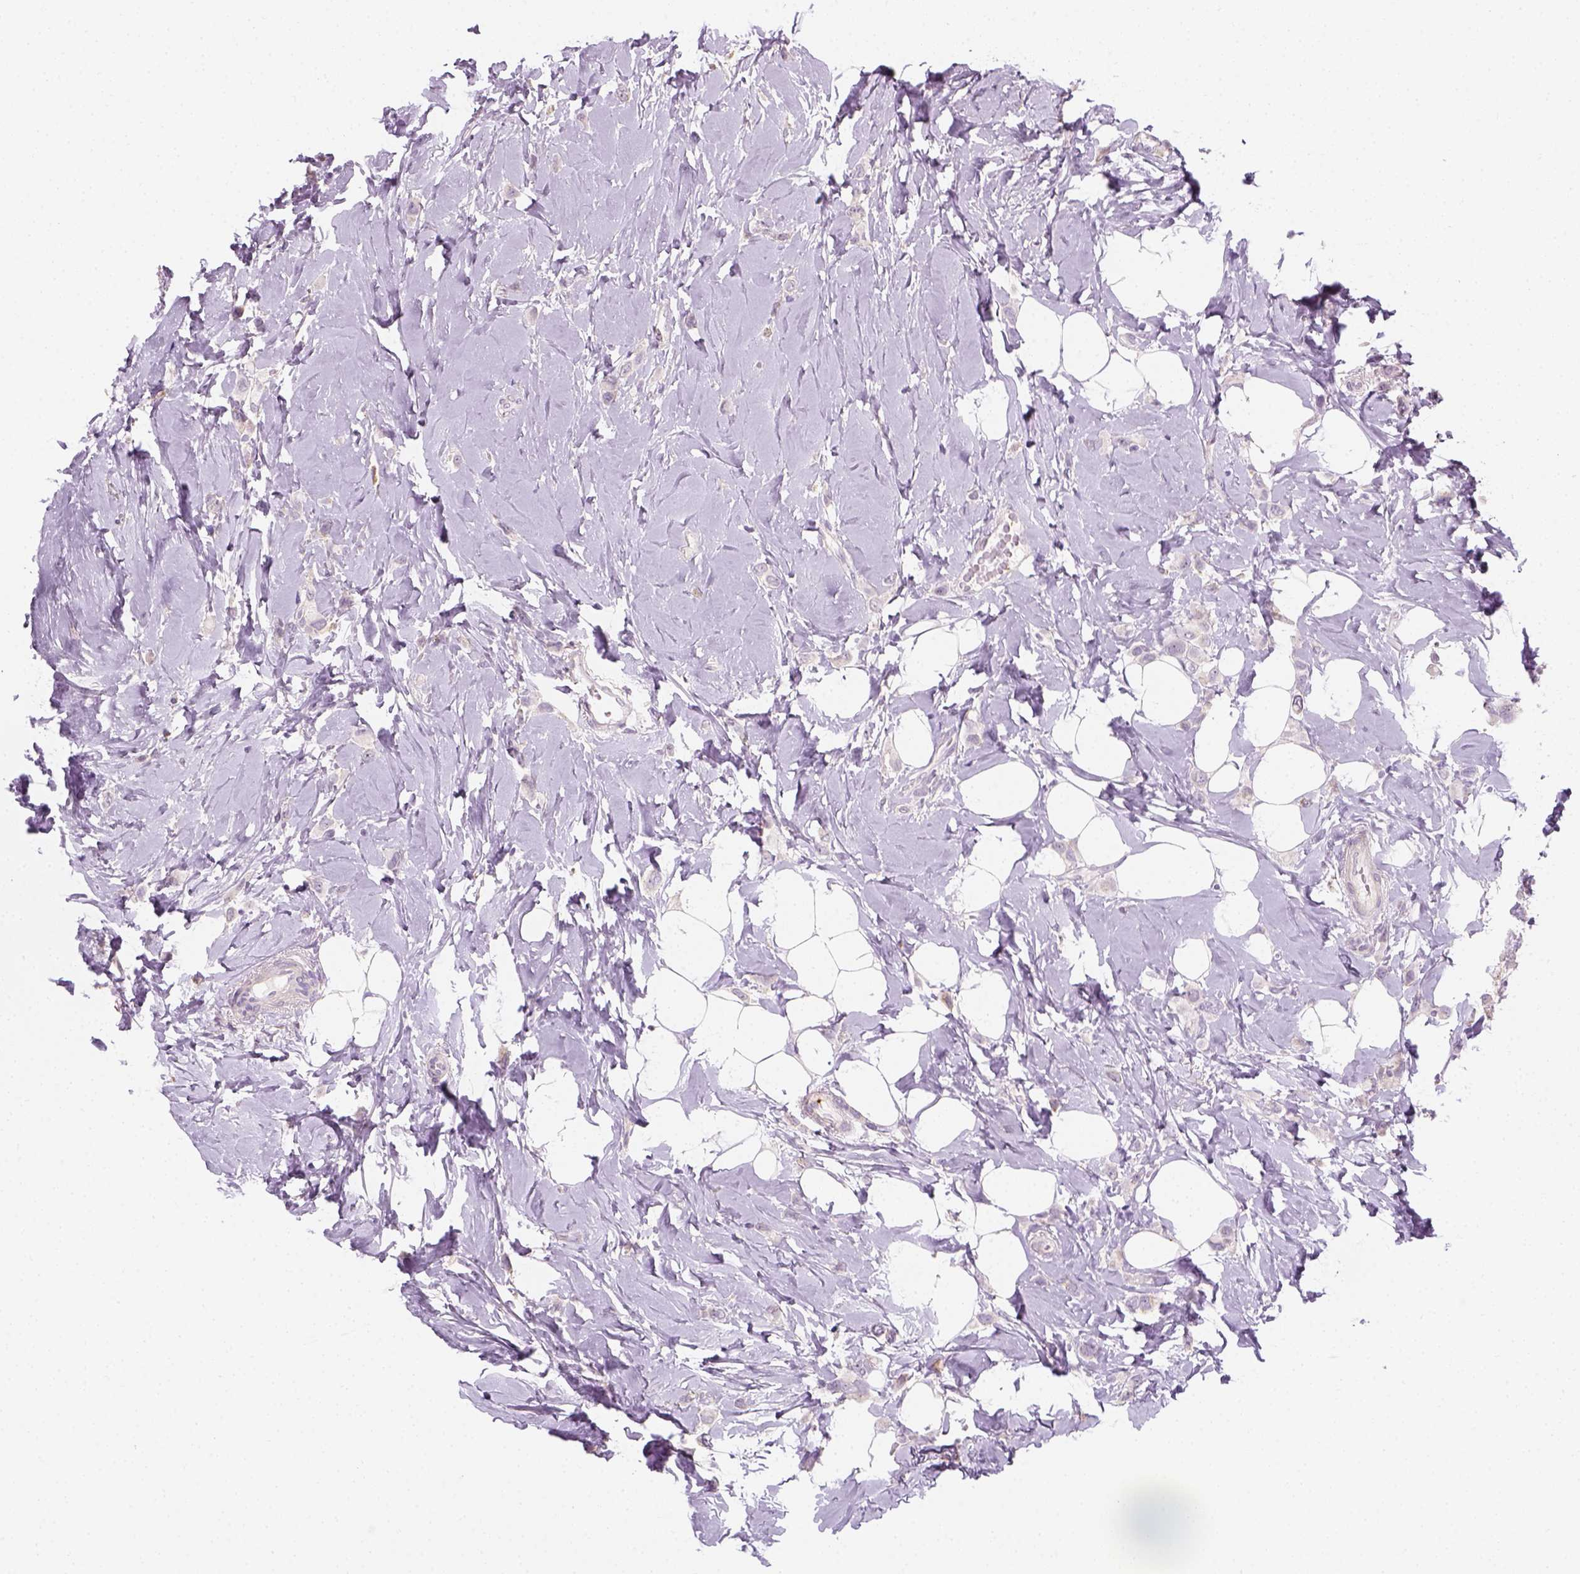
{"staining": {"intensity": "negative", "quantity": "none", "location": "none"}, "tissue": "breast cancer", "cell_type": "Tumor cells", "image_type": "cancer", "snomed": [{"axis": "morphology", "description": "Lobular carcinoma"}, {"axis": "topography", "description": "Breast"}], "caption": "Immunohistochemical staining of human breast cancer (lobular carcinoma) displays no significant expression in tumor cells.", "gene": "FAM163B", "patient": {"sex": "female", "age": 66}}